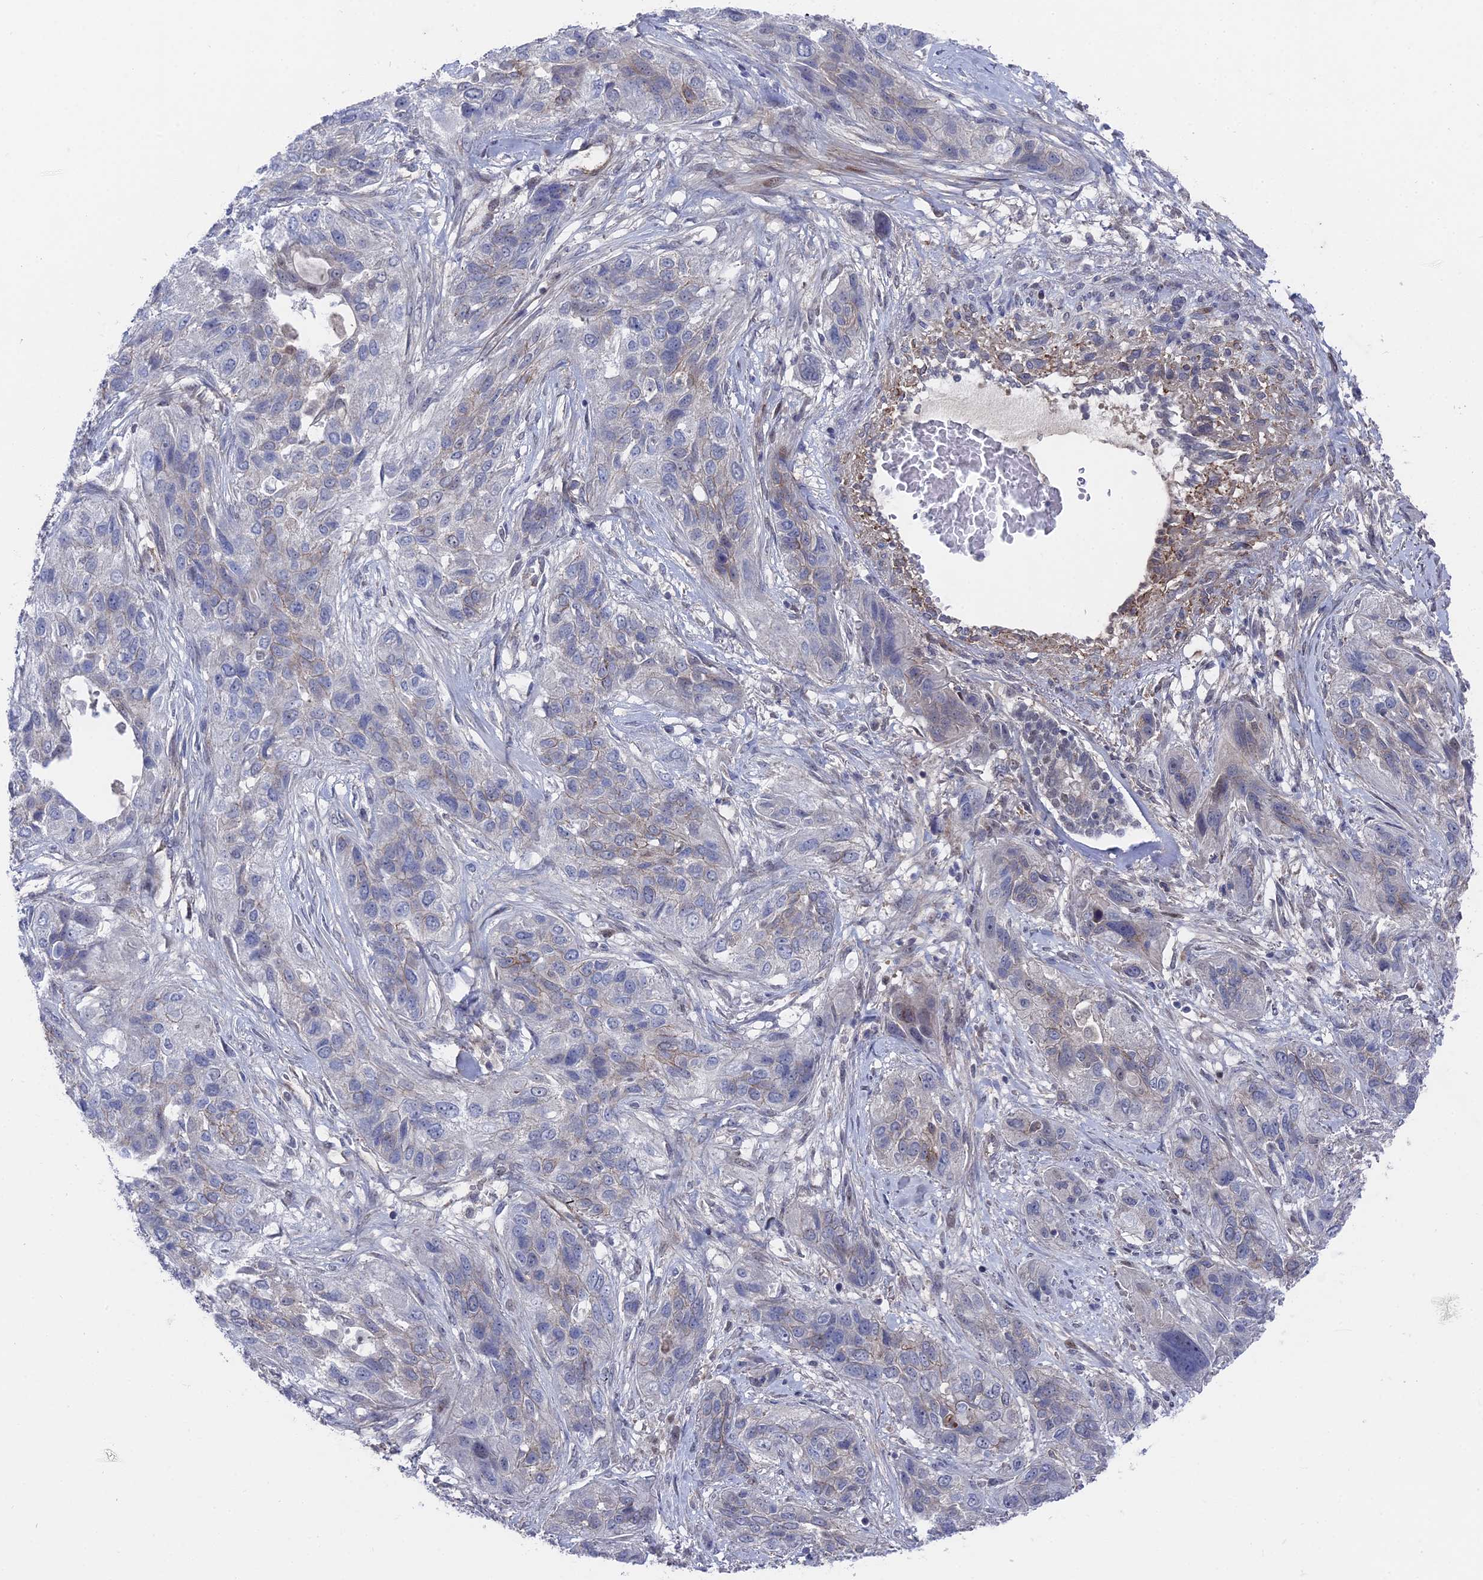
{"staining": {"intensity": "weak", "quantity": "<25%", "location": "cytoplasmic/membranous"}, "tissue": "lung cancer", "cell_type": "Tumor cells", "image_type": "cancer", "snomed": [{"axis": "morphology", "description": "Squamous cell carcinoma, NOS"}, {"axis": "topography", "description": "Lung"}], "caption": "An image of squamous cell carcinoma (lung) stained for a protein displays no brown staining in tumor cells. Nuclei are stained in blue.", "gene": "UNC5D", "patient": {"sex": "female", "age": 70}}